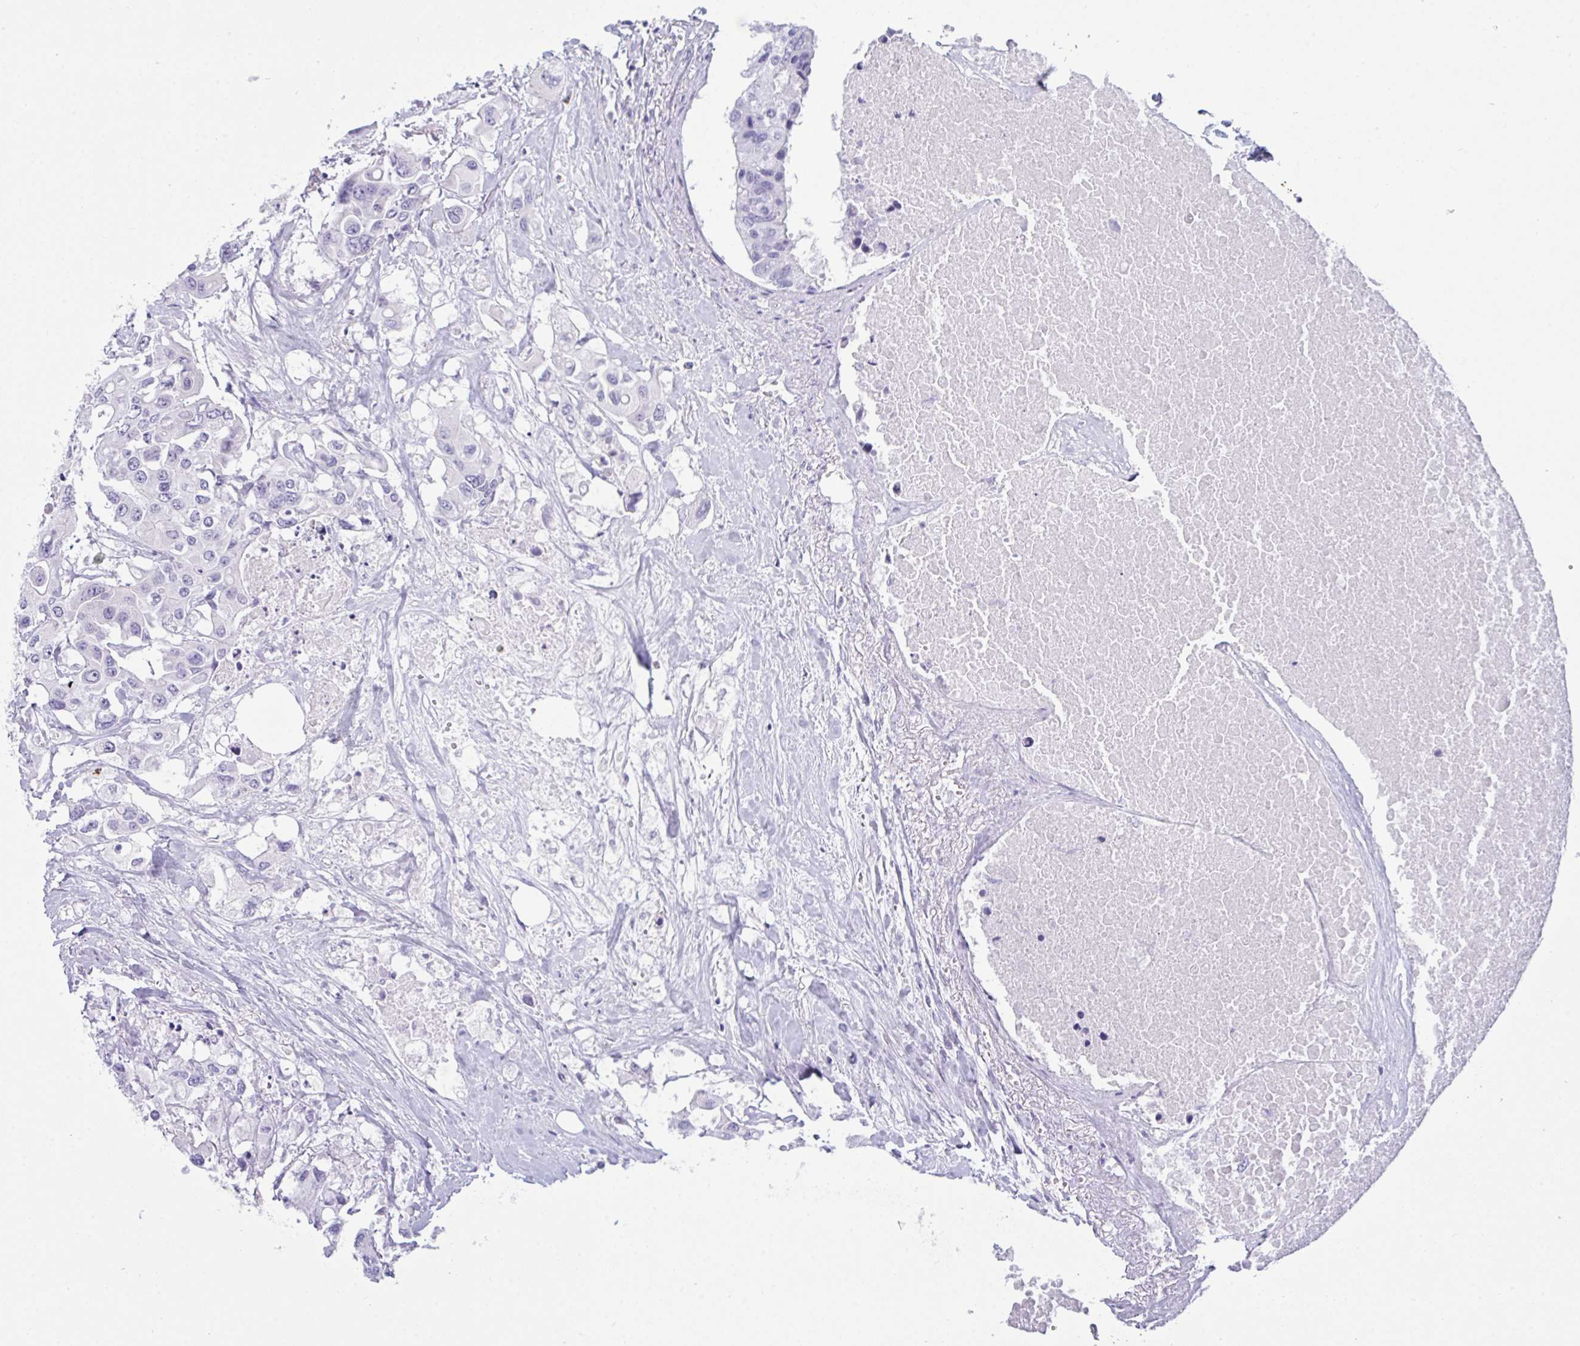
{"staining": {"intensity": "negative", "quantity": "none", "location": "none"}, "tissue": "colorectal cancer", "cell_type": "Tumor cells", "image_type": "cancer", "snomed": [{"axis": "morphology", "description": "Adenocarcinoma, NOS"}, {"axis": "topography", "description": "Colon"}], "caption": "Immunohistochemical staining of human colorectal adenocarcinoma displays no significant staining in tumor cells.", "gene": "BBS1", "patient": {"sex": "male", "age": 77}}